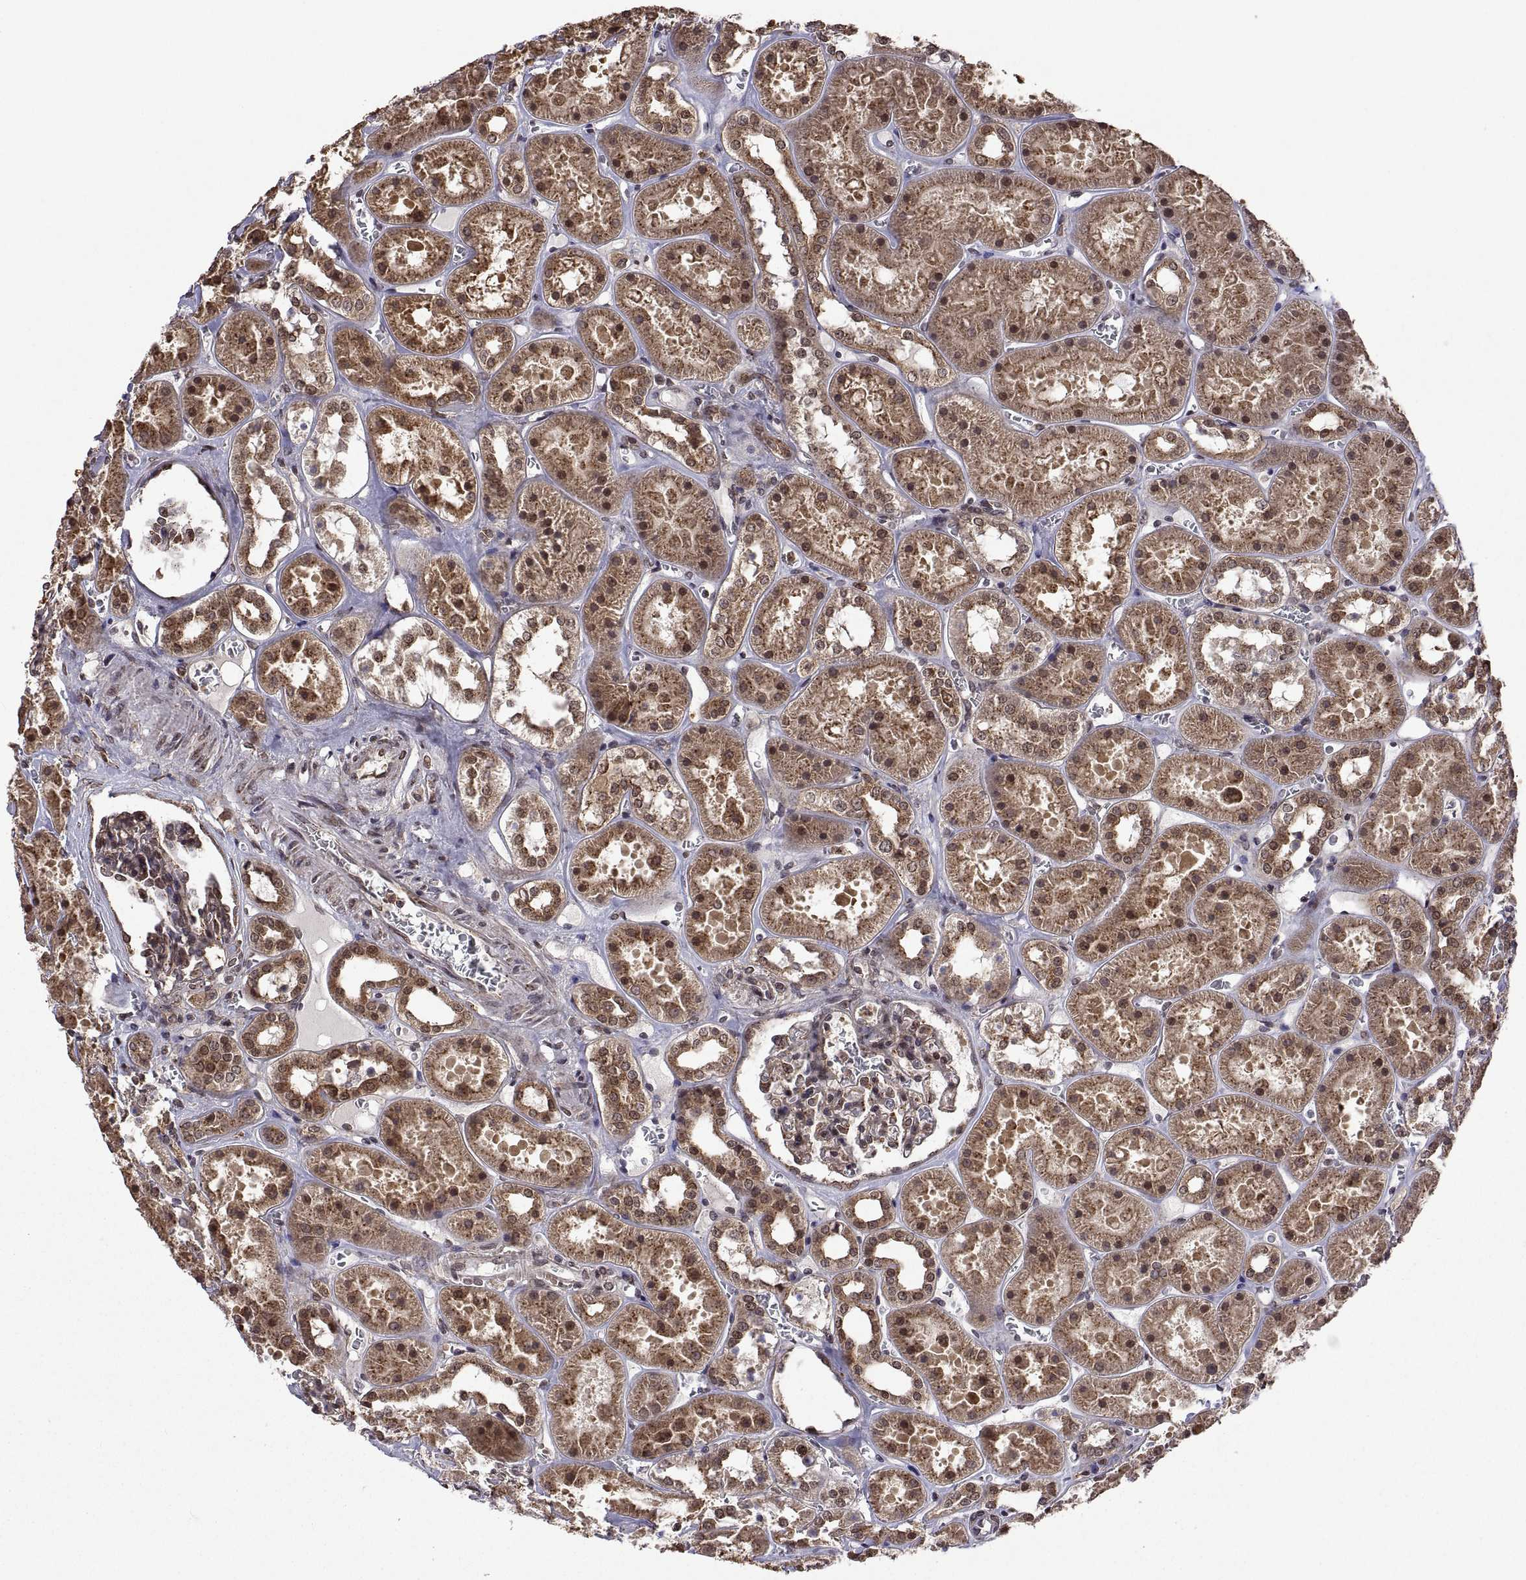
{"staining": {"intensity": "moderate", "quantity": "25%-75%", "location": "cytoplasmic/membranous"}, "tissue": "kidney", "cell_type": "Cells in glomeruli", "image_type": "normal", "snomed": [{"axis": "morphology", "description": "Normal tissue, NOS"}, {"axis": "topography", "description": "Kidney"}], "caption": "A medium amount of moderate cytoplasmic/membranous positivity is appreciated in about 25%-75% of cells in glomeruli in unremarkable kidney. Immunohistochemistry (ihc) stains the protein of interest in brown and the nuclei are stained blue.", "gene": "ZNRF2", "patient": {"sex": "female", "age": 41}}